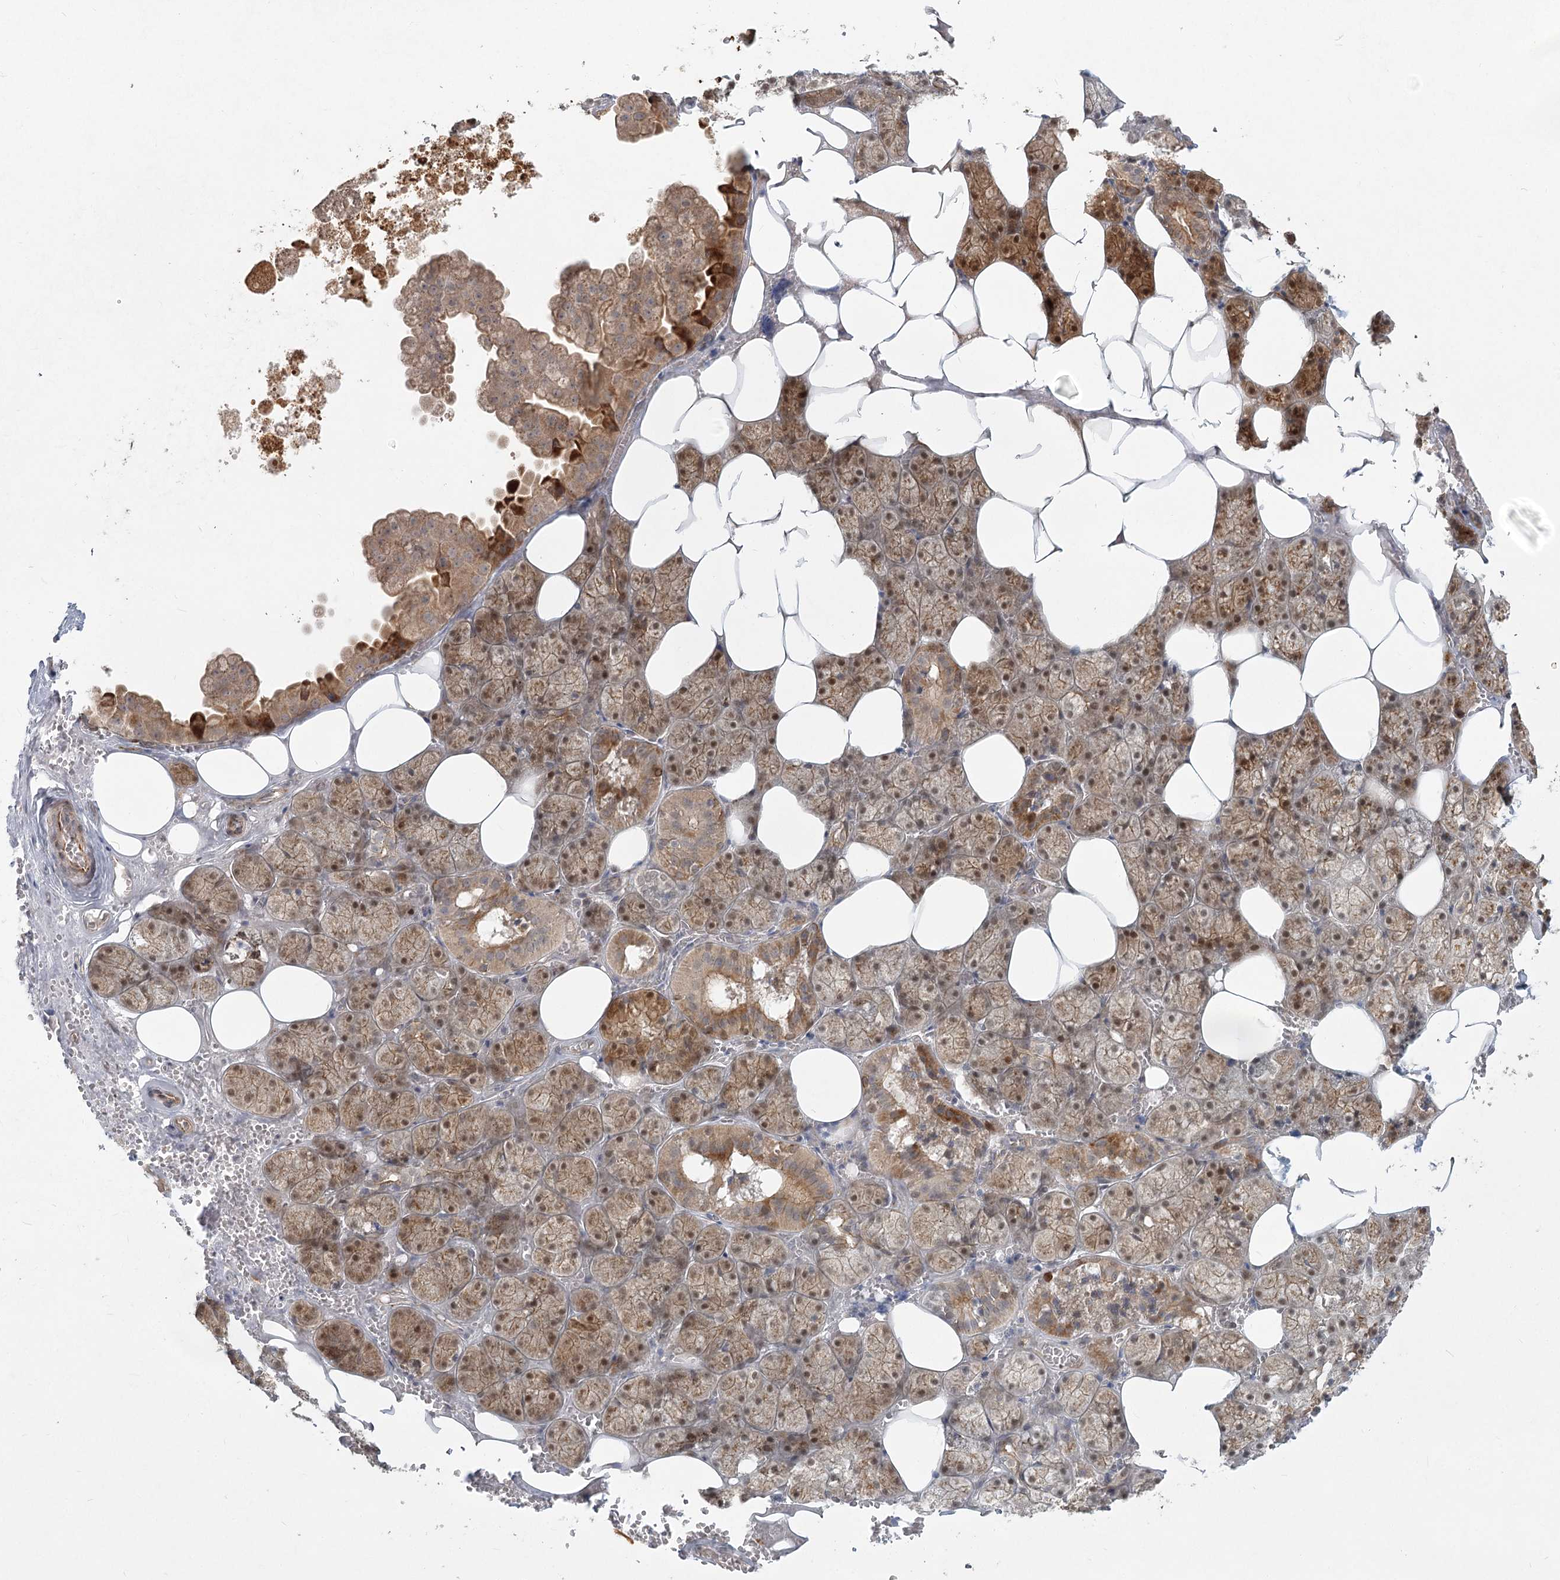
{"staining": {"intensity": "moderate", "quantity": ">75%", "location": "cytoplasmic/membranous,nuclear"}, "tissue": "salivary gland", "cell_type": "Glandular cells", "image_type": "normal", "snomed": [{"axis": "morphology", "description": "Normal tissue, NOS"}, {"axis": "topography", "description": "Salivary gland"}], "caption": "Human salivary gland stained for a protein (brown) reveals moderate cytoplasmic/membranous,nuclear positive positivity in about >75% of glandular cells.", "gene": "LRP2BP", "patient": {"sex": "male", "age": 62}}